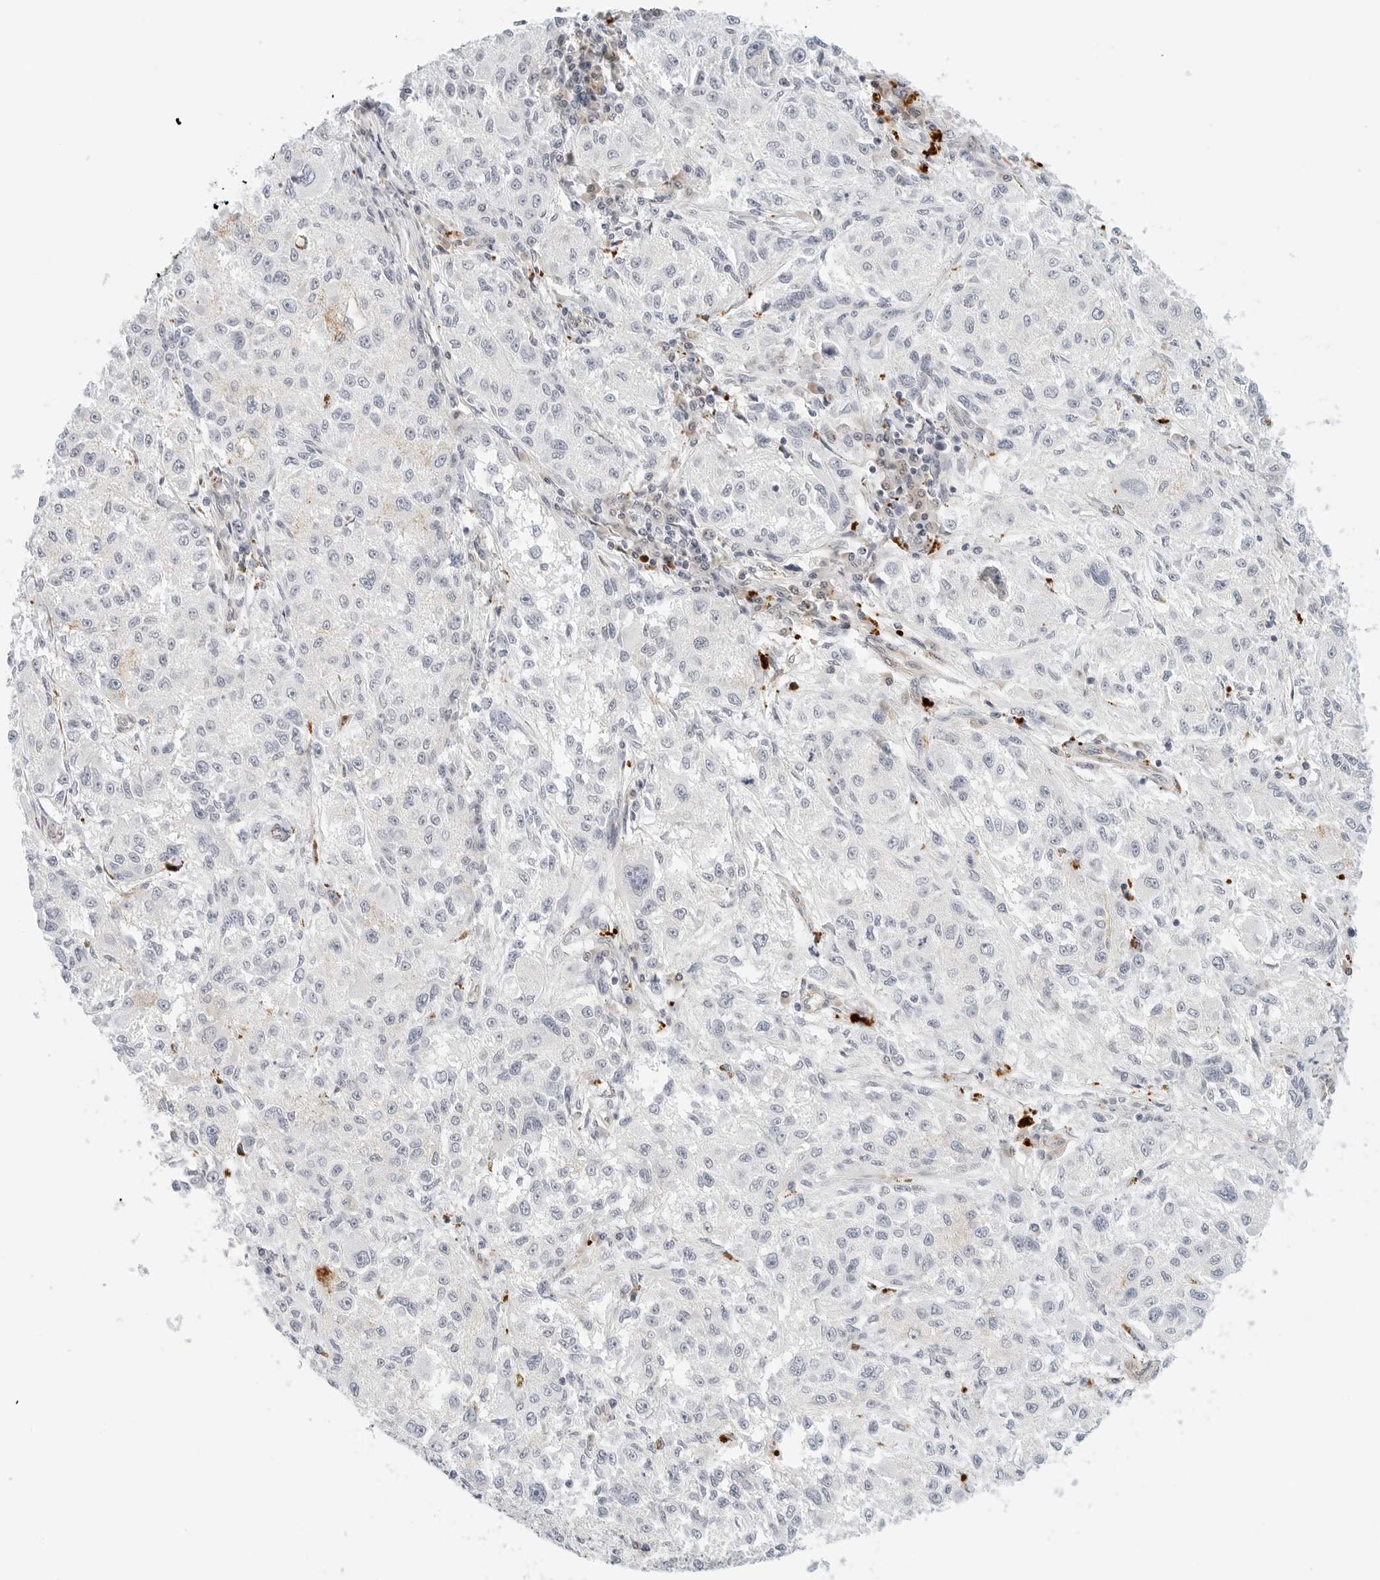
{"staining": {"intensity": "negative", "quantity": "none", "location": "none"}, "tissue": "melanoma", "cell_type": "Tumor cells", "image_type": "cancer", "snomed": [{"axis": "morphology", "description": "Necrosis, NOS"}, {"axis": "morphology", "description": "Malignant melanoma, NOS"}, {"axis": "topography", "description": "Skin"}], "caption": "Photomicrograph shows no protein expression in tumor cells of melanoma tissue.", "gene": "PKDCC", "patient": {"sex": "female", "age": 87}}